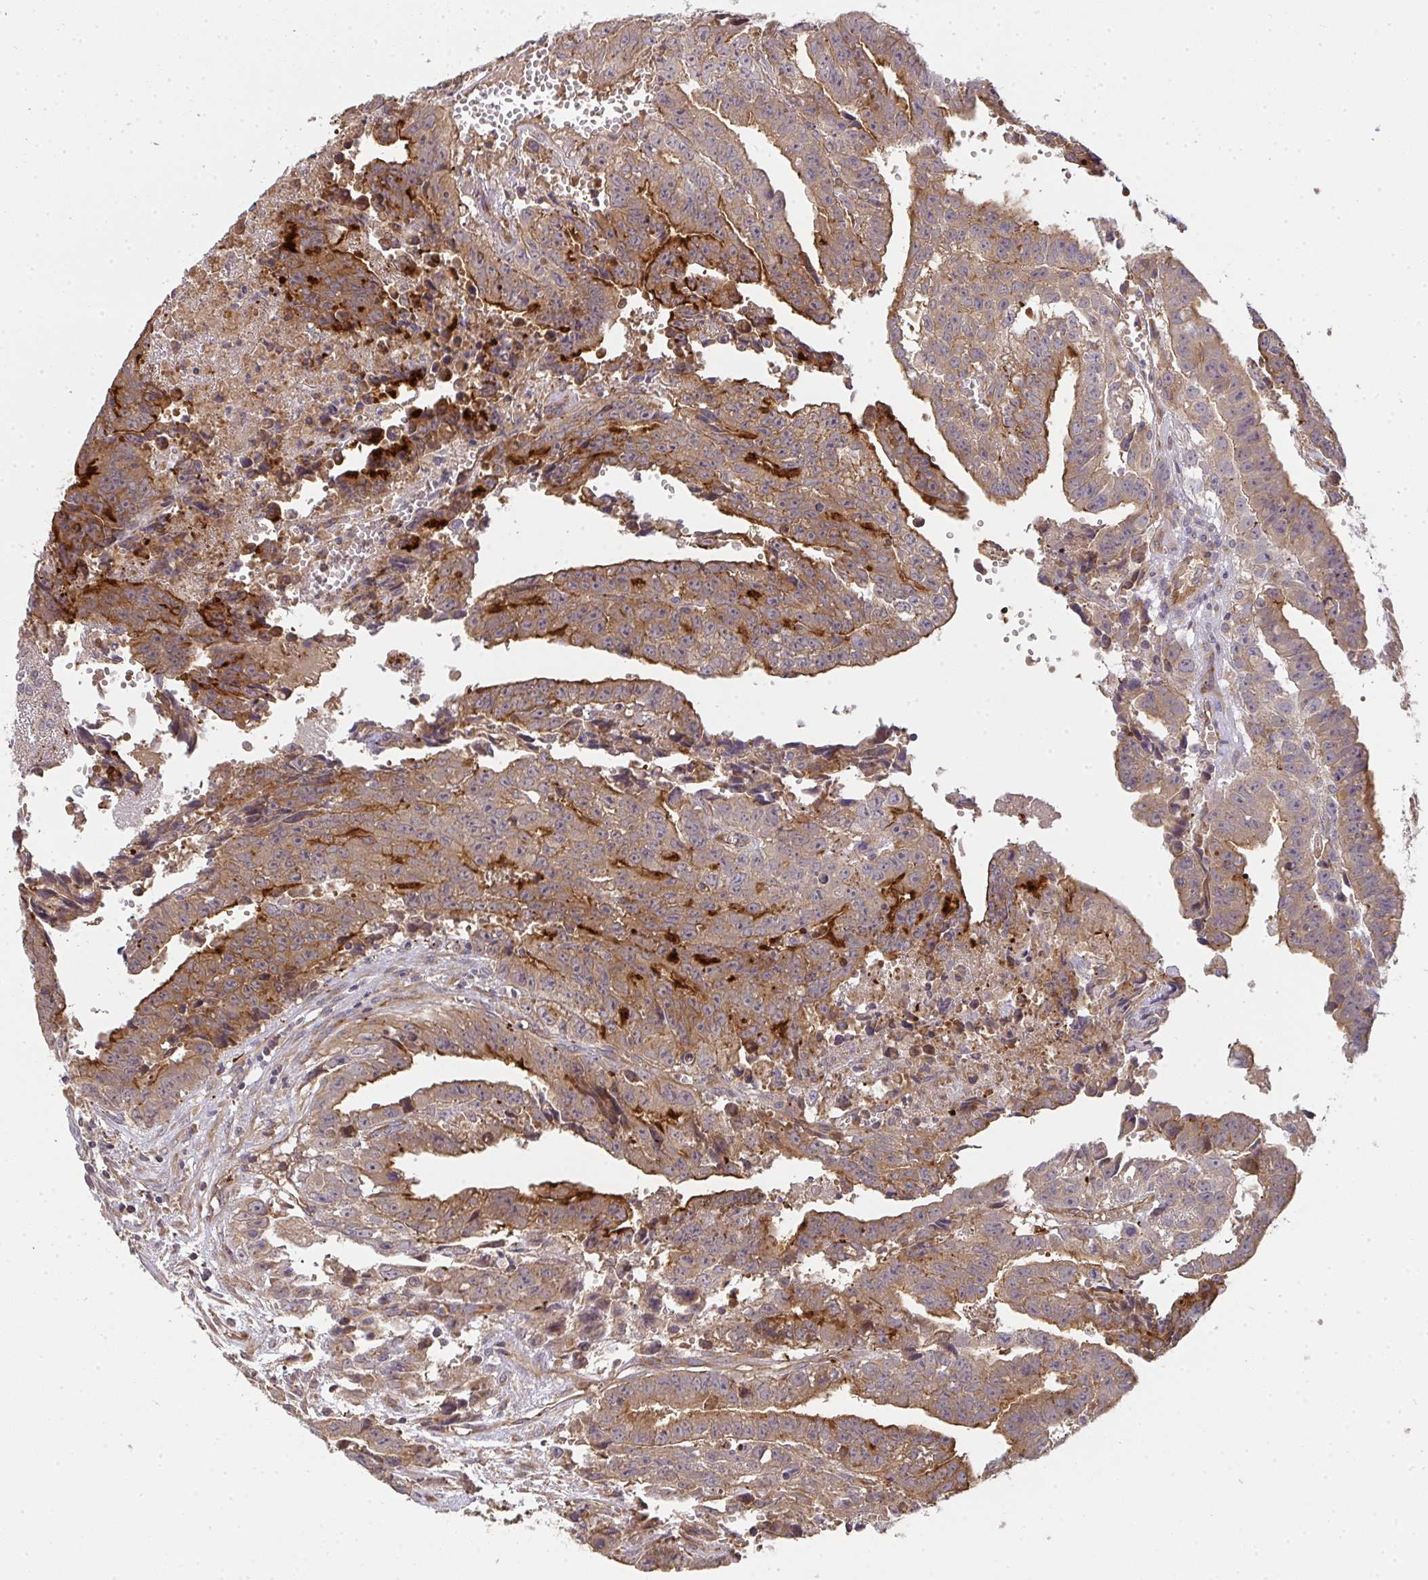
{"staining": {"intensity": "moderate", "quantity": ">75%", "location": "cytoplasmic/membranous"}, "tissue": "testis cancer", "cell_type": "Tumor cells", "image_type": "cancer", "snomed": [{"axis": "morphology", "description": "Carcinoma, Embryonal, NOS"}, {"axis": "morphology", "description": "Teratoma, malignant, NOS"}, {"axis": "topography", "description": "Testis"}], "caption": "About >75% of tumor cells in human testis cancer exhibit moderate cytoplasmic/membranous protein positivity as visualized by brown immunohistochemical staining.", "gene": "B4GALT6", "patient": {"sex": "male", "age": 24}}